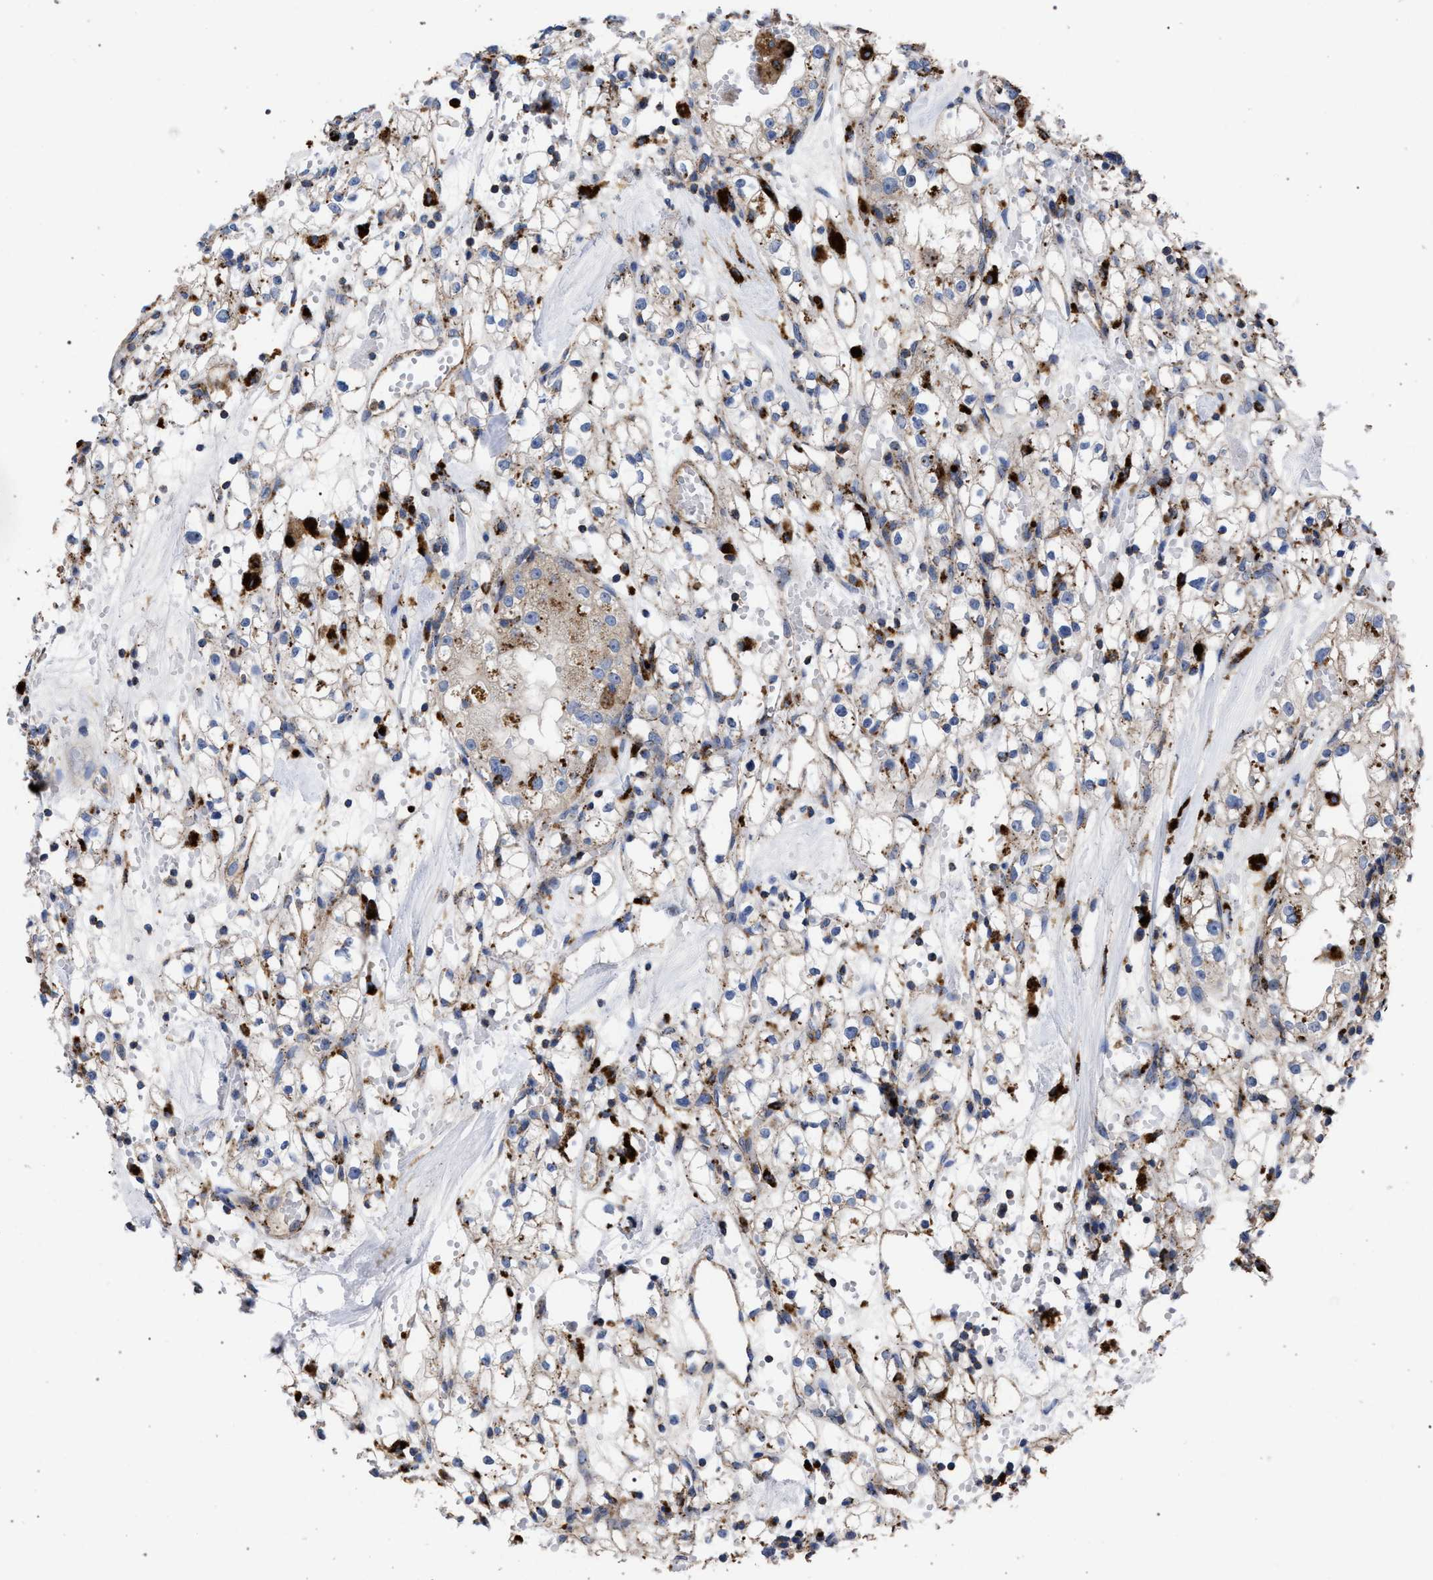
{"staining": {"intensity": "moderate", "quantity": "25%-75%", "location": "cytoplasmic/membranous"}, "tissue": "renal cancer", "cell_type": "Tumor cells", "image_type": "cancer", "snomed": [{"axis": "morphology", "description": "Adenocarcinoma, NOS"}, {"axis": "topography", "description": "Kidney"}], "caption": "Renal cancer stained with IHC demonstrates moderate cytoplasmic/membranous staining in approximately 25%-75% of tumor cells.", "gene": "PPT1", "patient": {"sex": "male", "age": 56}}